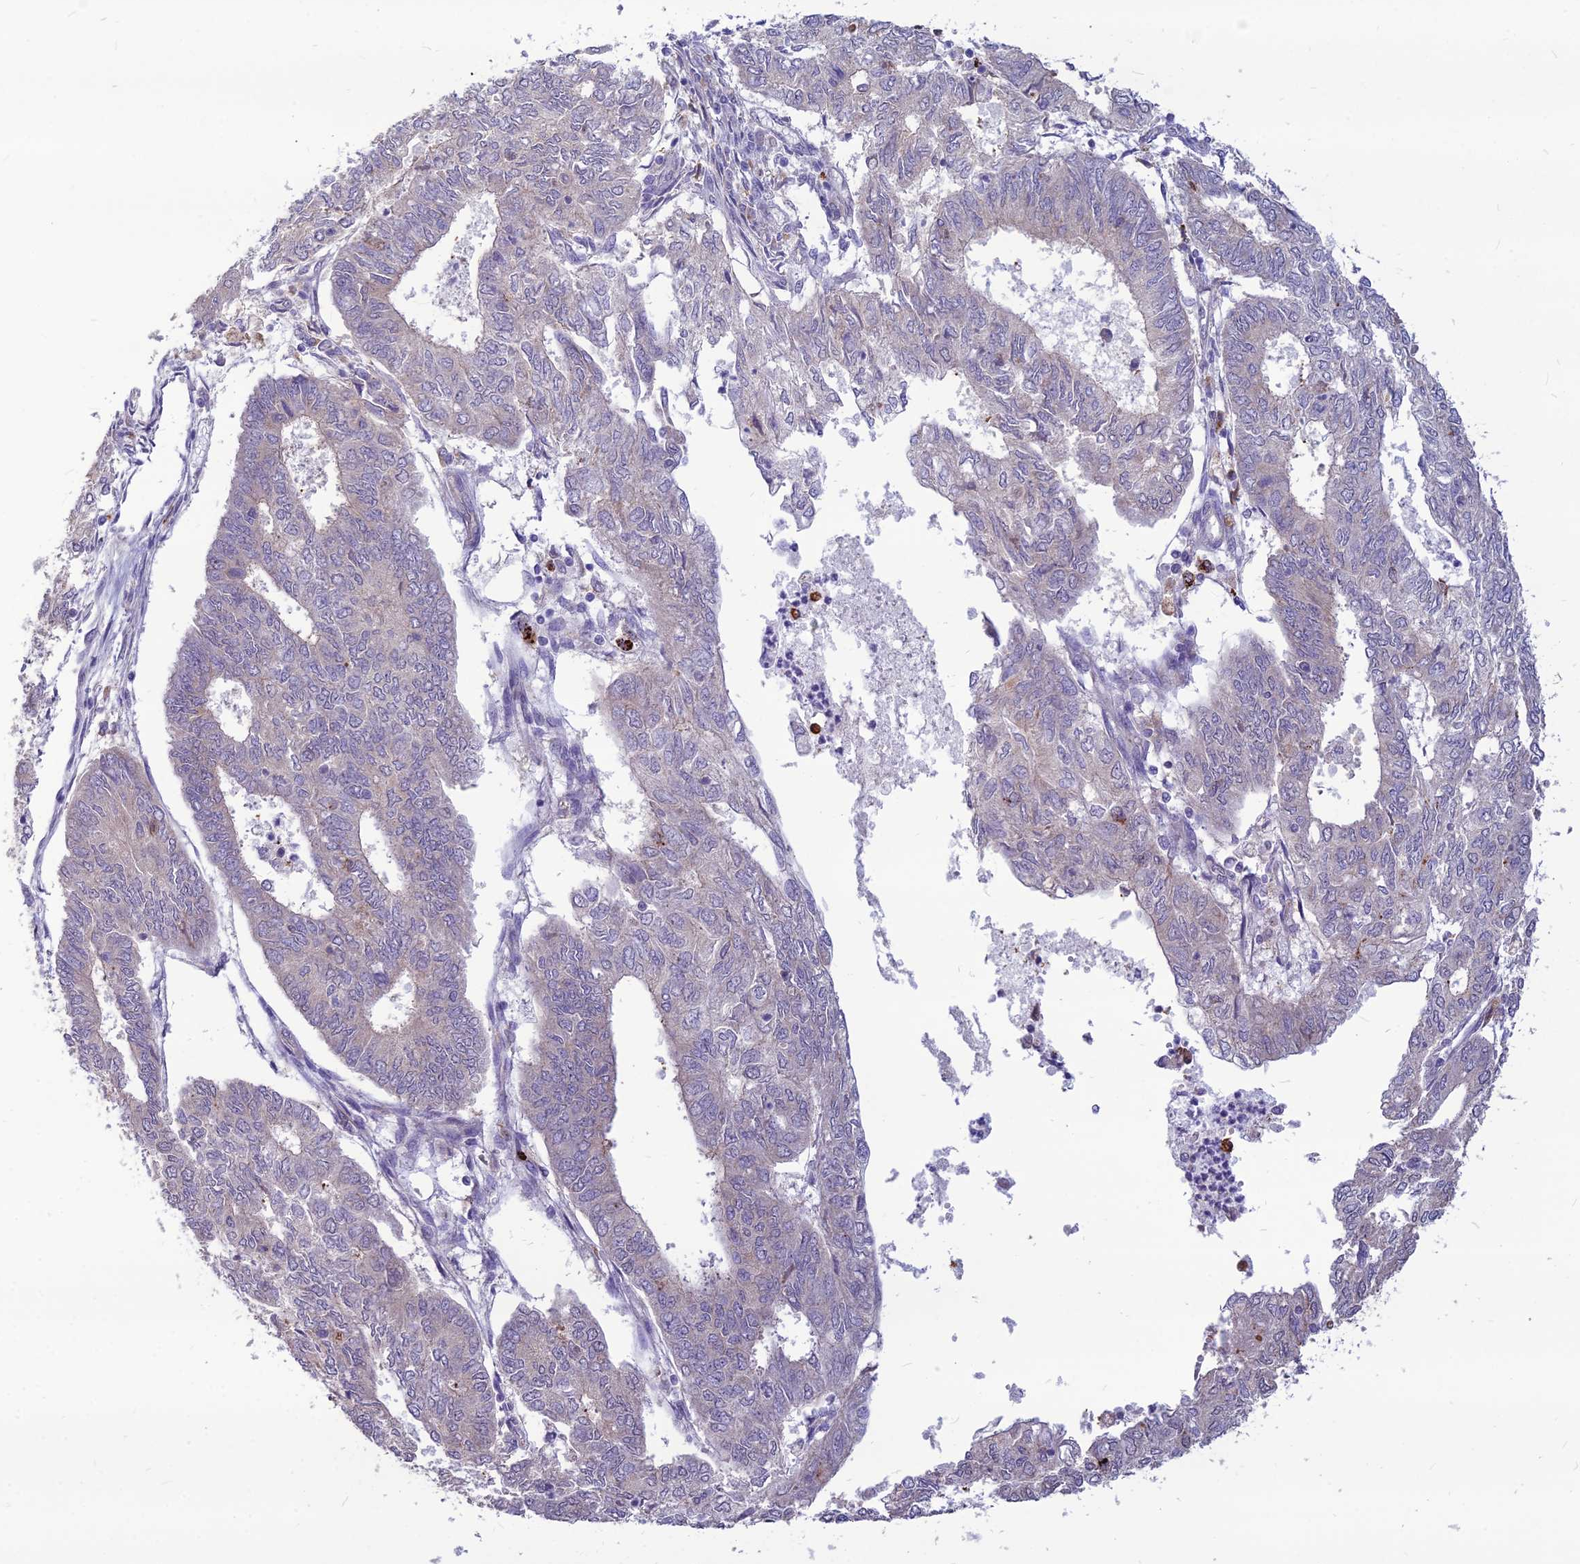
{"staining": {"intensity": "negative", "quantity": "none", "location": "none"}, "tissue": "endometrial cancer", "cell_type": "Tumor cells", "image_type": "cancer", "snomed": [{"axis": "morphology", "description": "Adenocarcinoma, NOS"}, {"axis": "topography", "description": "Endometrium"}], "caption": "High power microscopy photomicrograph of an immunohistochemistry image of adenocarcinoma (endometrial), revealing no significant staining in tumor cells.", "gene": "PCED1B", "patient": {"sex": "female", "age": 68}}